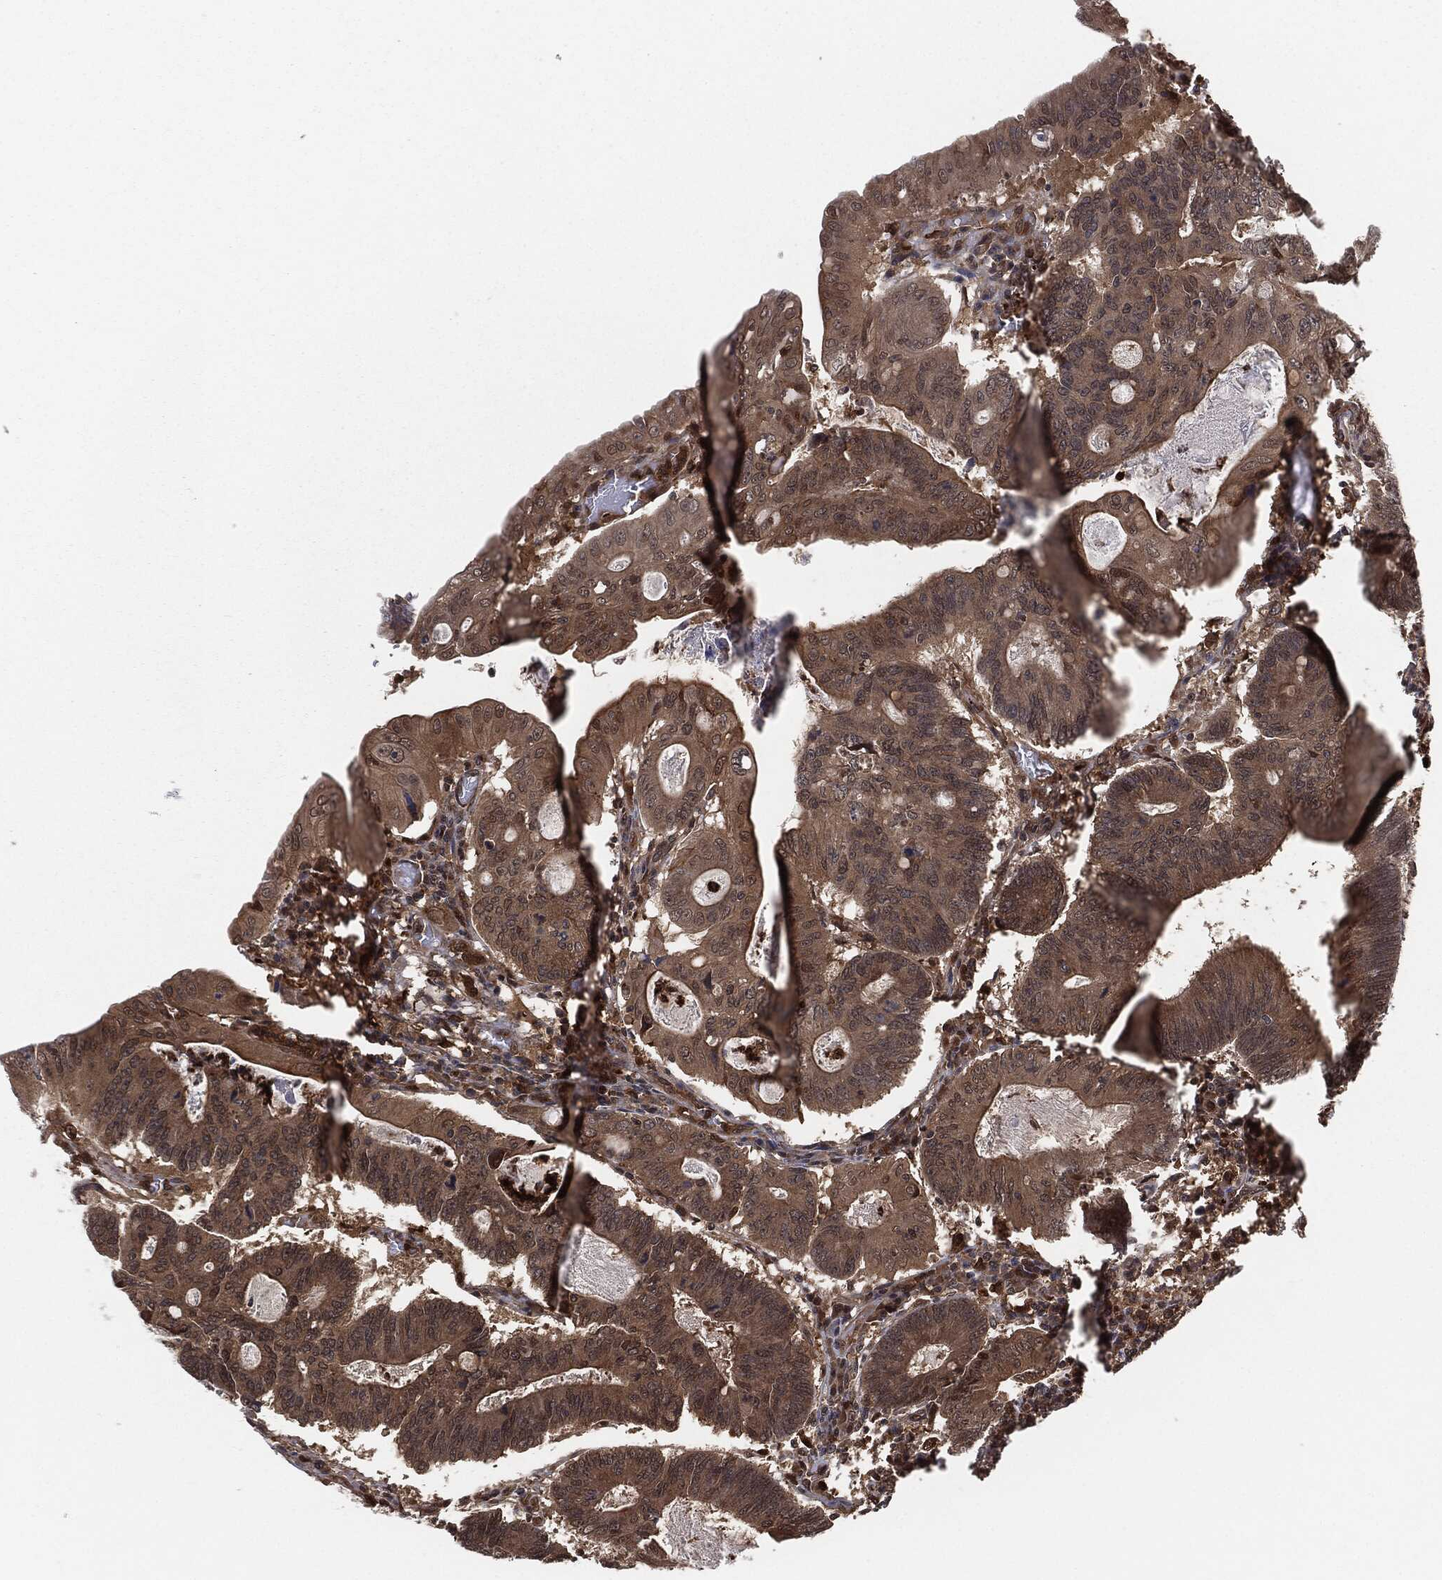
{"staining": {"intensity": "weak", "quantity": "25%-75%", "location": "cytoplasmic/membranous"}, "tissue": "colorectal cancer", "cell_type": "Tumor cells", "image_type": "cancer", "snomed": [{"axis": "morphology", "description": "Adenocarcinoma, NOS"}, {"axis": "topography", "description": "Colon"}], "caption": "Protein analysis of colorectal cancer tissue displays weak cytoplasmic/membranous expression in approximately 25%-75% of tumor cells.", "gene": "CAPRIN2", "patient": {"sex": "female", "age": 70}}